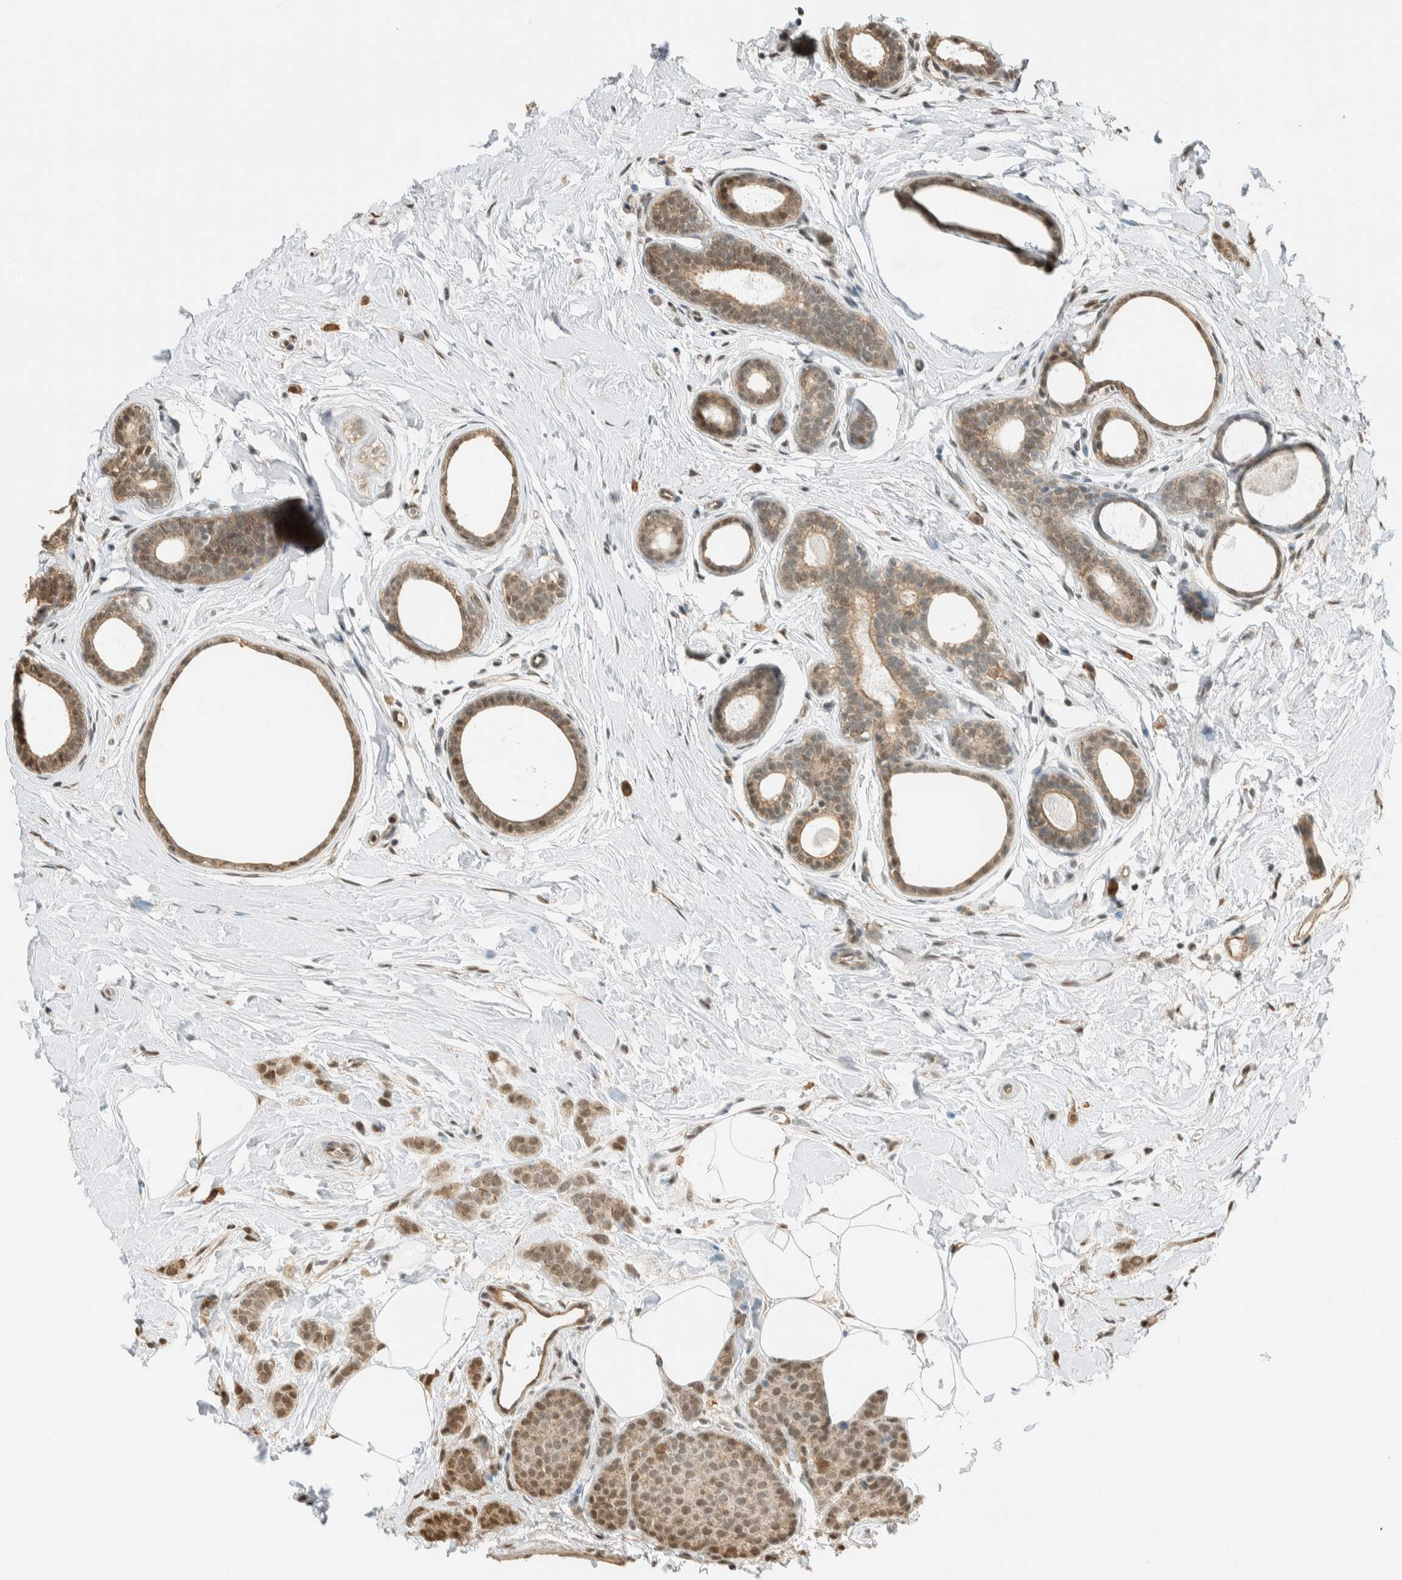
{"staining": {"intensity": "moderate", "quantity": ">75%", "location": "cytoplasmic/membranous,nuclear"}, "tissue": "breast cancer", "cell_type": "Tumor cells", "image_type": "cancer", "snomed": [{"axis": "morphology", "description": "Lobular carcinoma, in situ"}, {"axis": "morphology", "description": "Lobular carcinoma"}, {"axis": "topography", "description": "Breast"}], "caption": "Breast cancer (lobular carcinoma) stained for a protein (brown) demonstrates moderate cytoplasmic/membranous and nuclear positive positivity in approximately >75% of tumor cells.", "gene": "NIBAN2", "patient": {"sex": "female", "age": 41}}